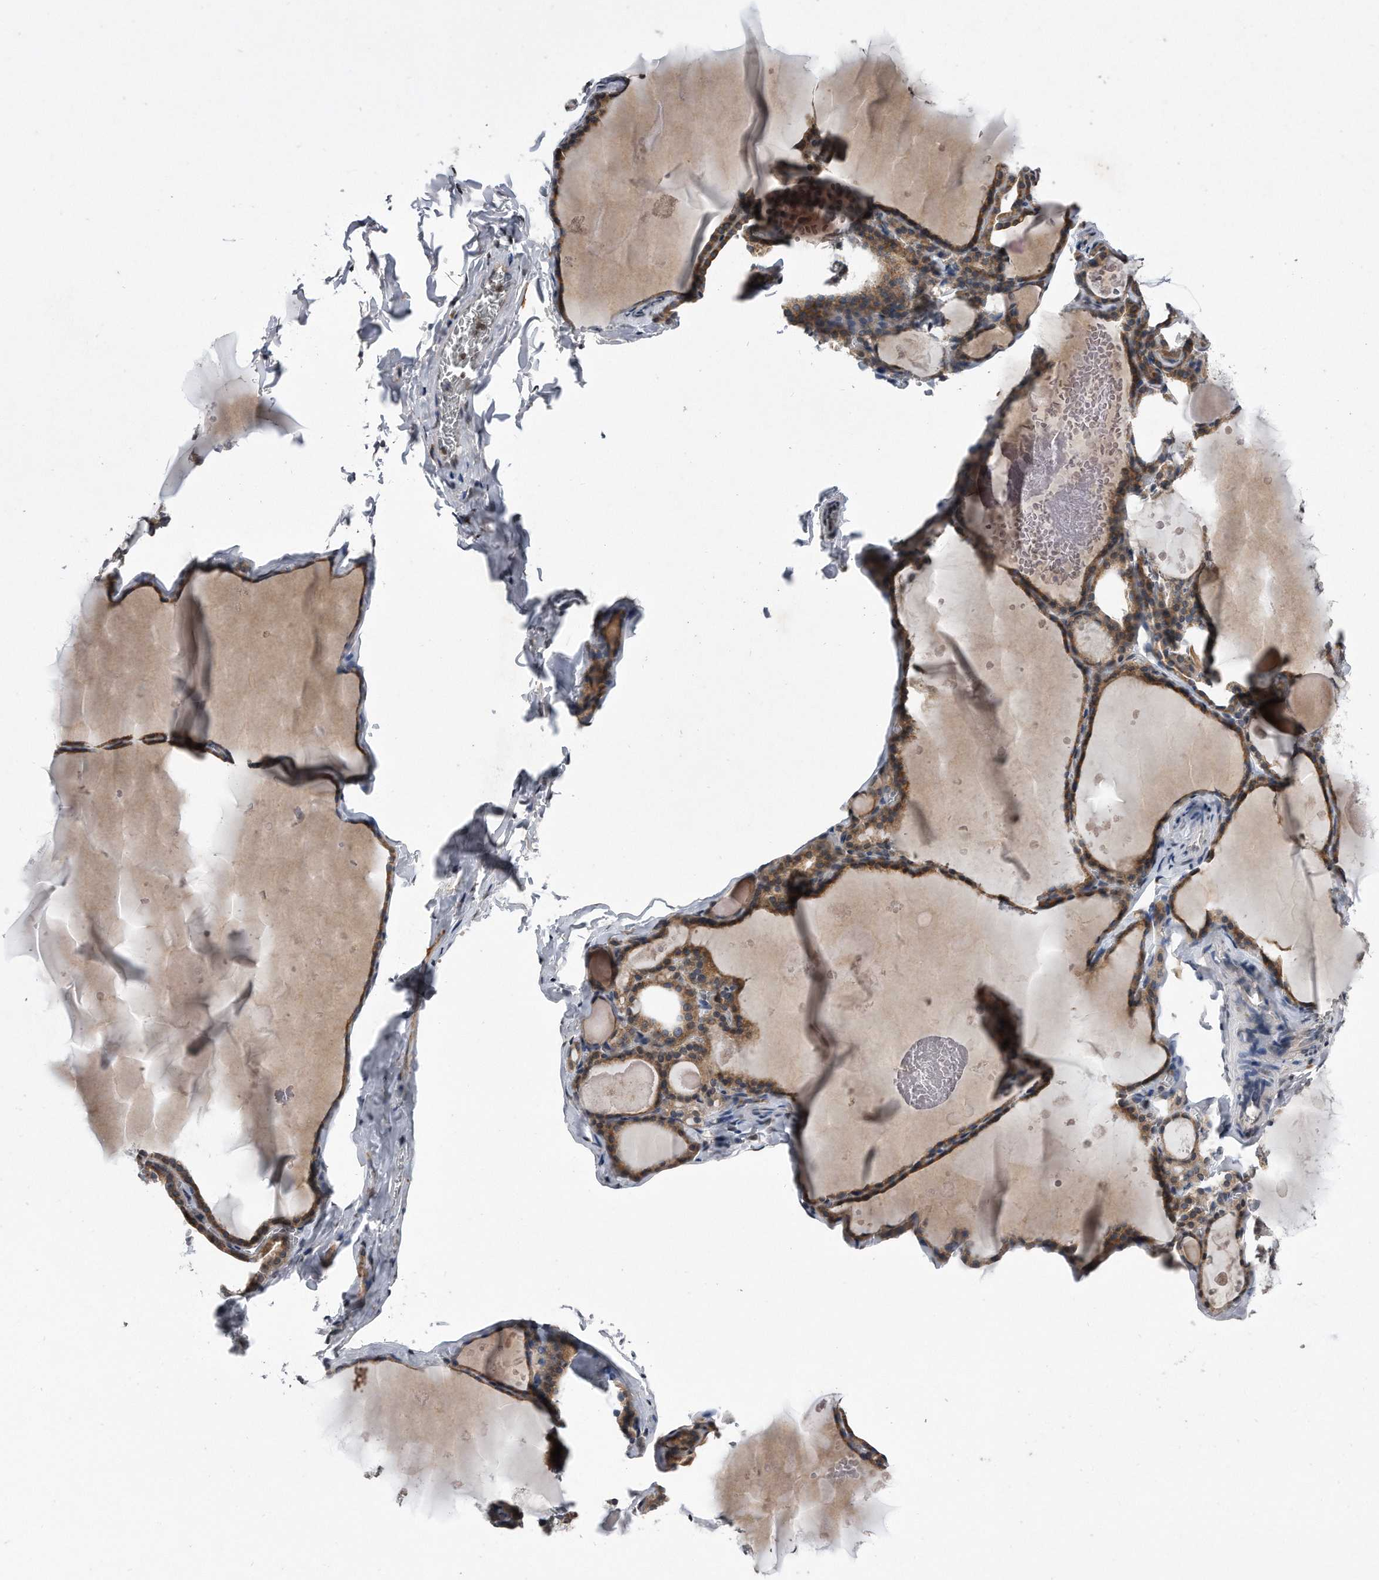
{"staining": {"intensity": "moderate", "quantity": ">75%", "location": "cytoplasmic/membranous"}, "tissue": "thyroid gland", "cell_type": "Glandular cells", "image_type": "normal", "snomed": [{"axis": "morphology", "description": "Normal tissue, NOS"}, {"axis": "topography", "description": "Thyroid gland"}], "caption": "IHC image of unremarkable thyroid gland: human thyroid gland stained using immunohistochemistry shows medium levels of moderate protein expression localized specifically in the cytoplasmic/membranous of glandular cells, appearing as a cytoplasmic/membranous brown color.", "gene": "DAB1", "patient": {"sex": "male", "age": 56}}